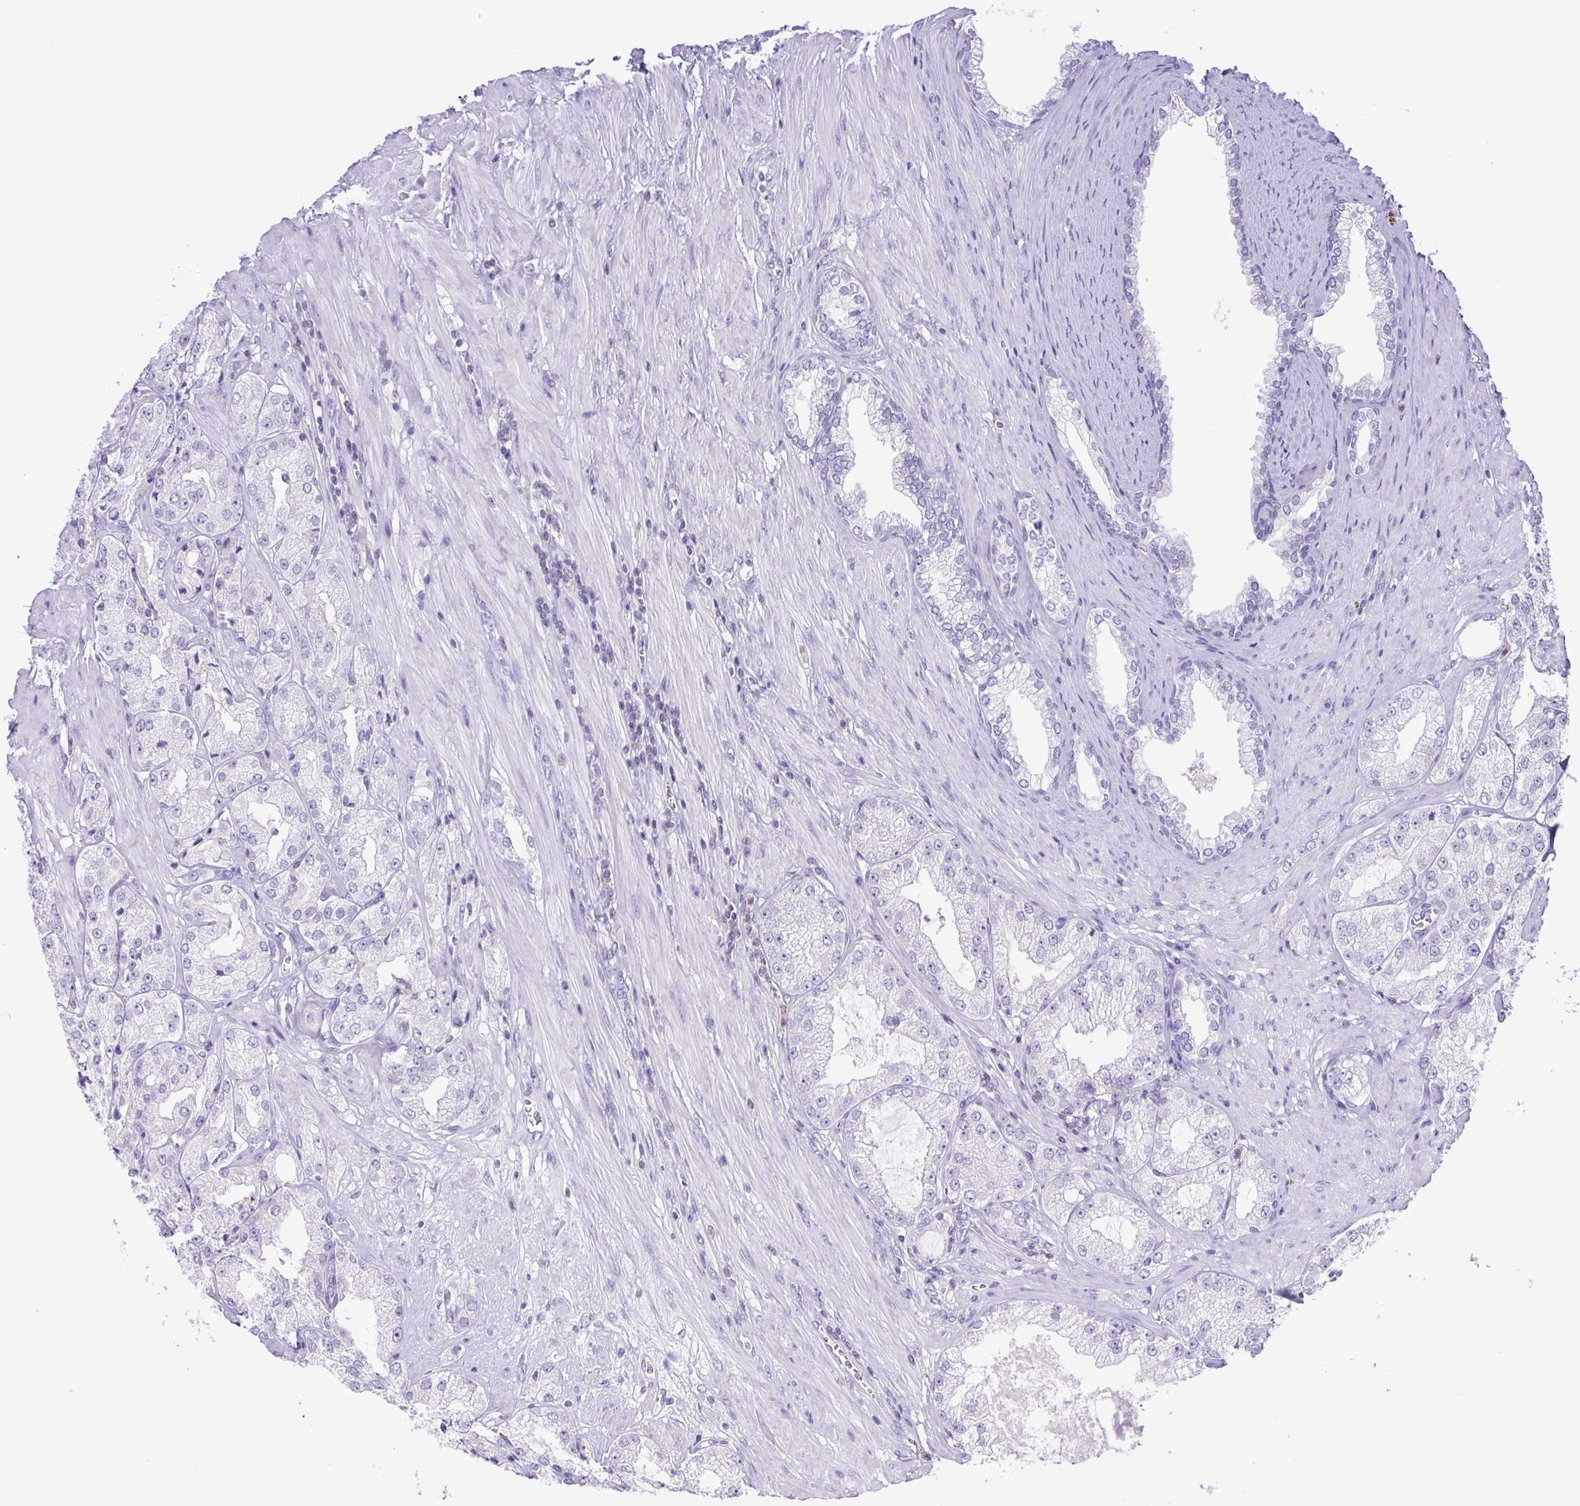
{"staining": {"intensity": "negative", "quantity": "none", "location": "none"}, "tissue": "prostate cancer", "cell_type": "Tumor cells", "image_type": "cancer", "snomed": [{"axis": "morphology", "description": "Adenocarcinoma, High grade"}, {"axis": "topography", "description": "Prostate"}], "caption": "Immunohistochemical staining of human prostate cancer (high-grade adenocarcinoma) exhibits no significant staining in tumor cells.", "gene": "SYNPR", "patient": {"sex": "male", "age": 68}}